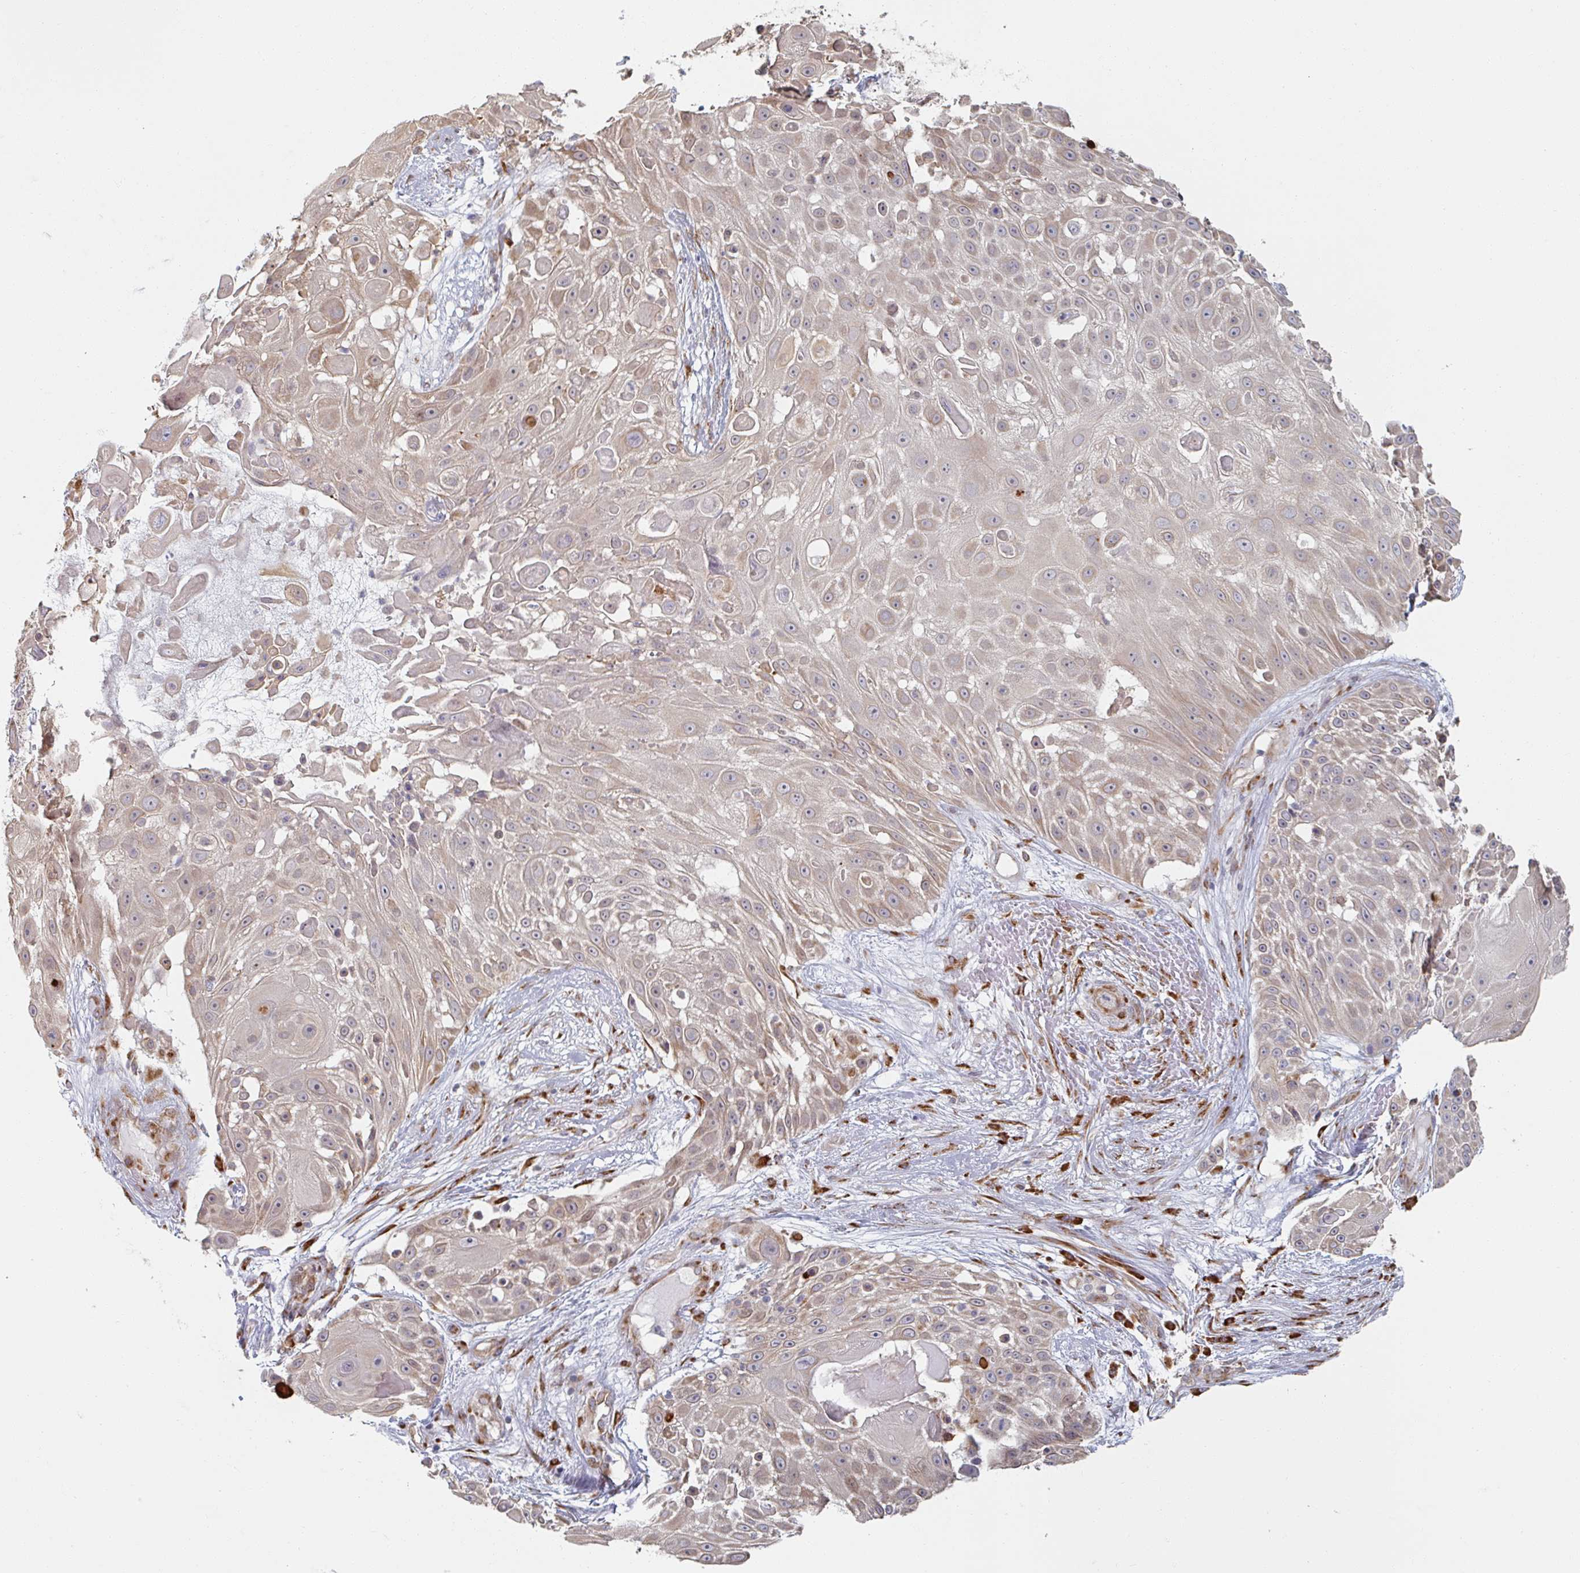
{"staining": {"intensity": "negative", "quantity": "none", "location": "none"}, "tissue": "skin cancer", "cell_type": "Tumor cells", "image_type": "cancer", "snomed": [{"axis": "morphology", "description": "Squamous cell carcinoma, NOS"}, {"axis": "topography", "description": "Skin"}], "caption": "IHC of skin cancer shows no positivity in tumor cells. Nuclei are stained in blue.", "gene": "TRAPPC10", "patient": {"sex": "female", "age": 86}}